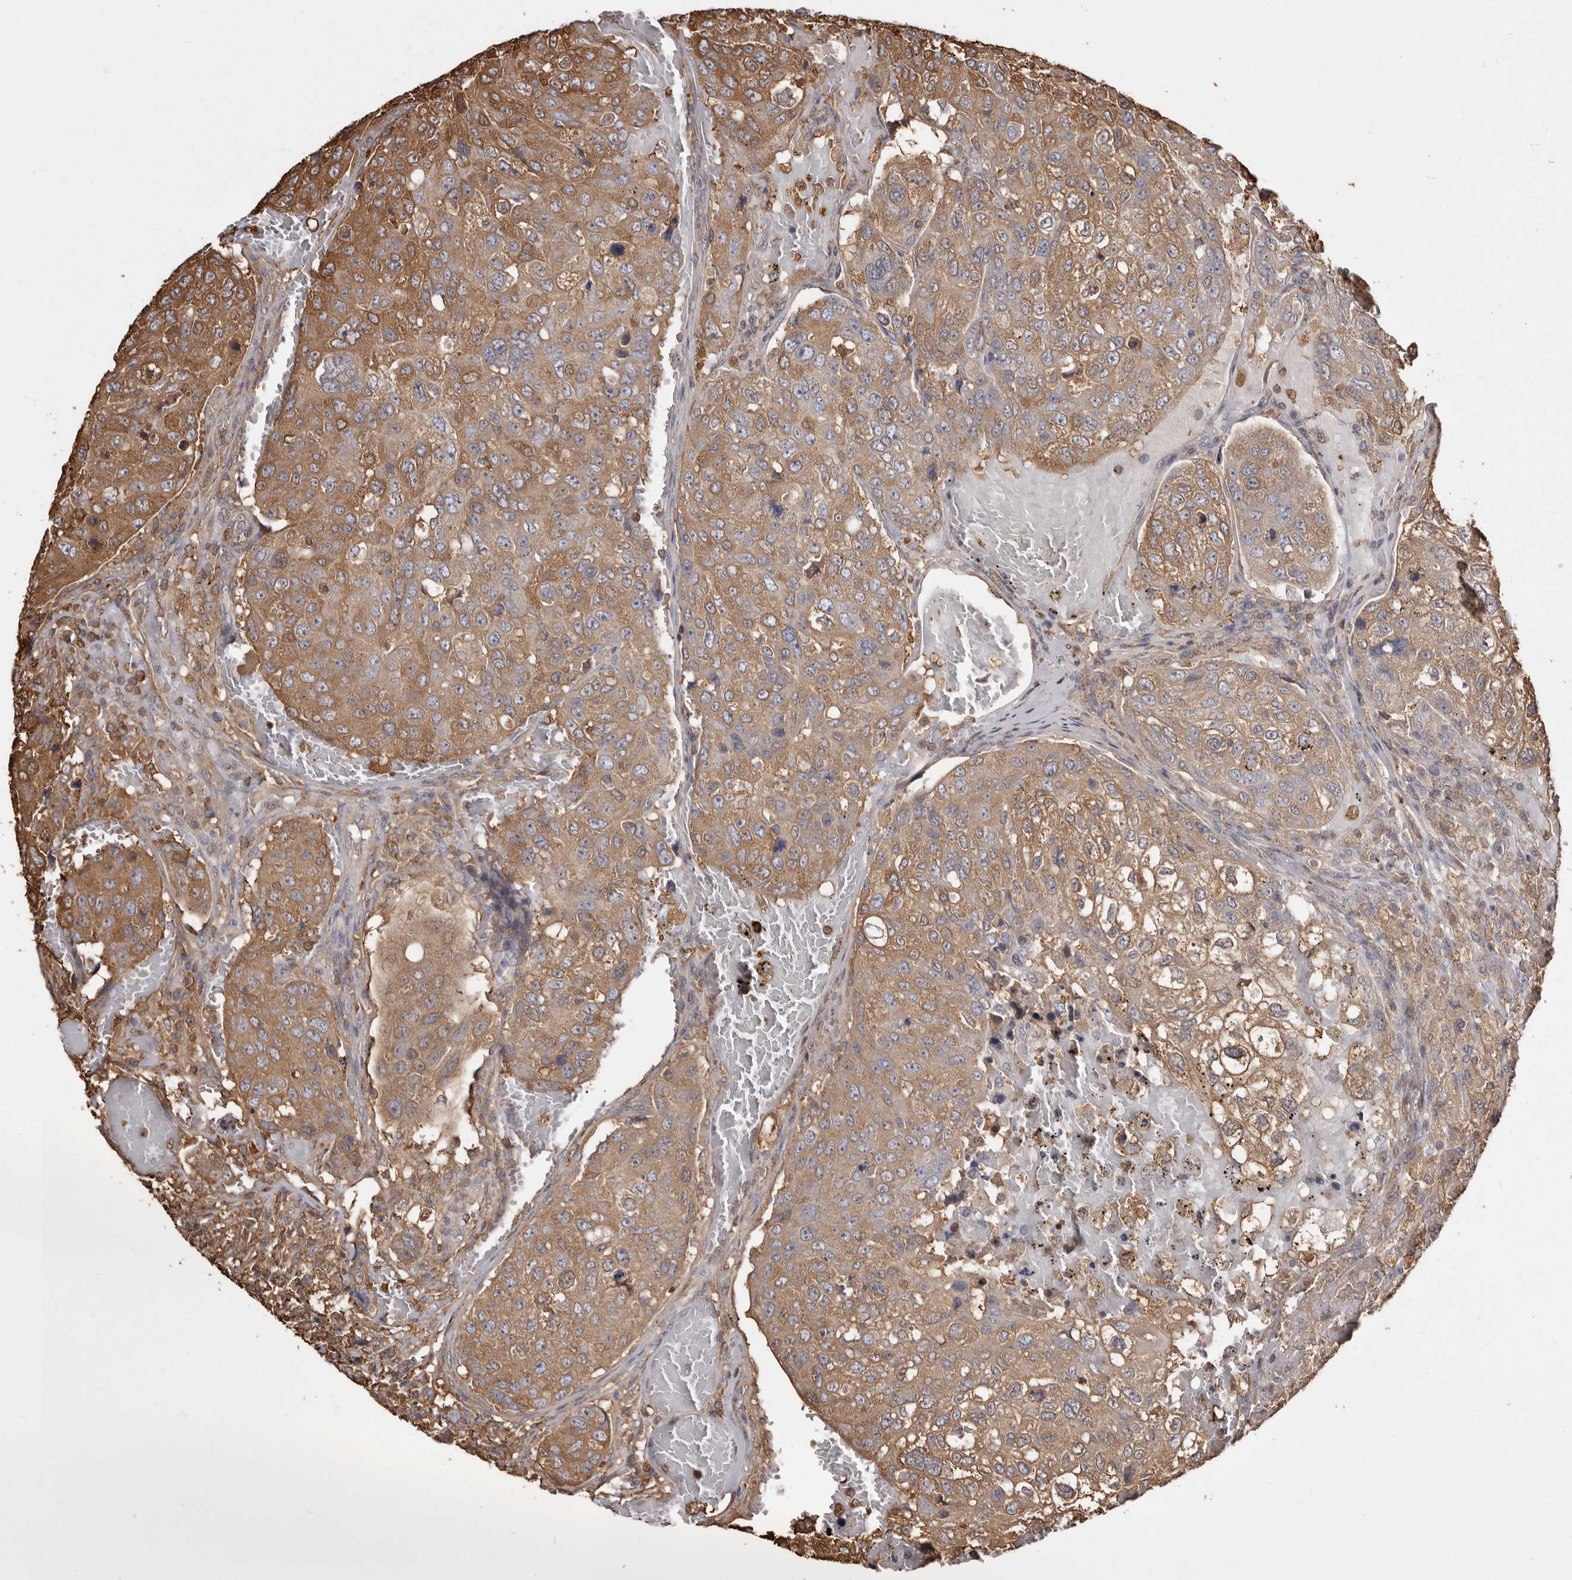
{"staining": {"intensity": "moderate", "quantity": ">75%", "location": "cytoplasmic/membranous"}, "tissue": "urothelial cancer", "cell_type": "Tumor cells", "image_type": "cancer", "snomed": [{"axis": "morphology", "description": "Urothelial carcinoma, High grade"}, {"axis": "topography", "description": "Lymph node"}, {"axis": "topography", "description": "Urinary bladder"}], "caption": "DAB (3,3'-diaminobenzidine) immunohistochemical staining of human urothelial cancer shows moderate cytoplasmic/membranous protein staining in approximately >75% of tumor cells. (IHC, brightfield microscopy, high magnification).", "gene": "PKM", "patient": {"sex": "male", "age": 51}}